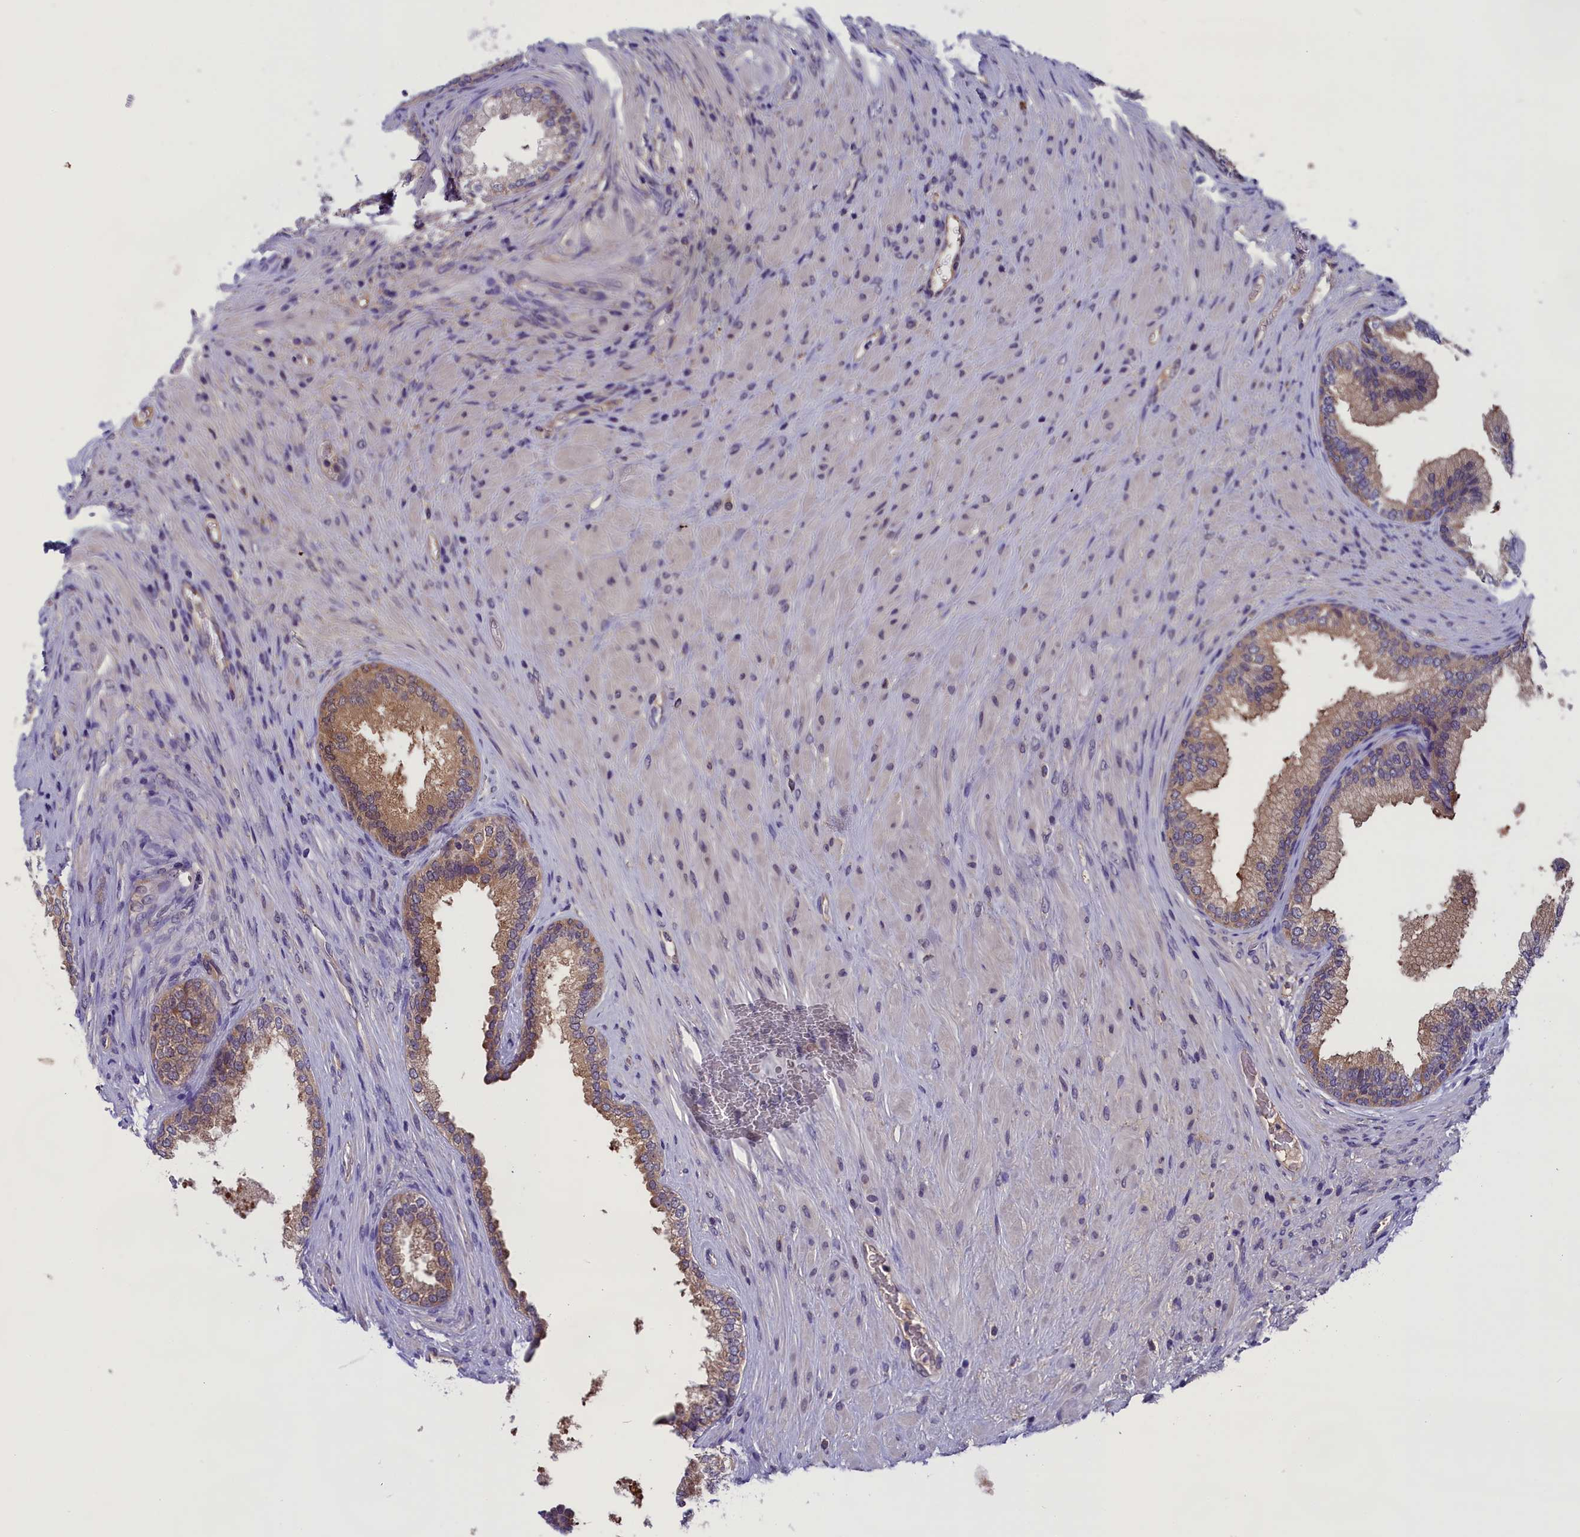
{"staining": {"intensity": "moderate", "quantity": "25%-75%", "location": "cytoplasmic/membranous"}, "tissue": "prostate", "cell_type": "Glandular cells", "image_type": "normal", "snomed": [{"axis": "morphology", "description": "Normal tissue, NOS"}, {"axis": "topography", "description": "Prostate"}], "caption": "The histopathology image reveals staining of unremarkable prostate, revealing moderate cytoplasmic/membranous protein positivity (brown color) within glandular cells.", "gene": "ABCC8", "patient": {"sex": "male", "age": 76}}